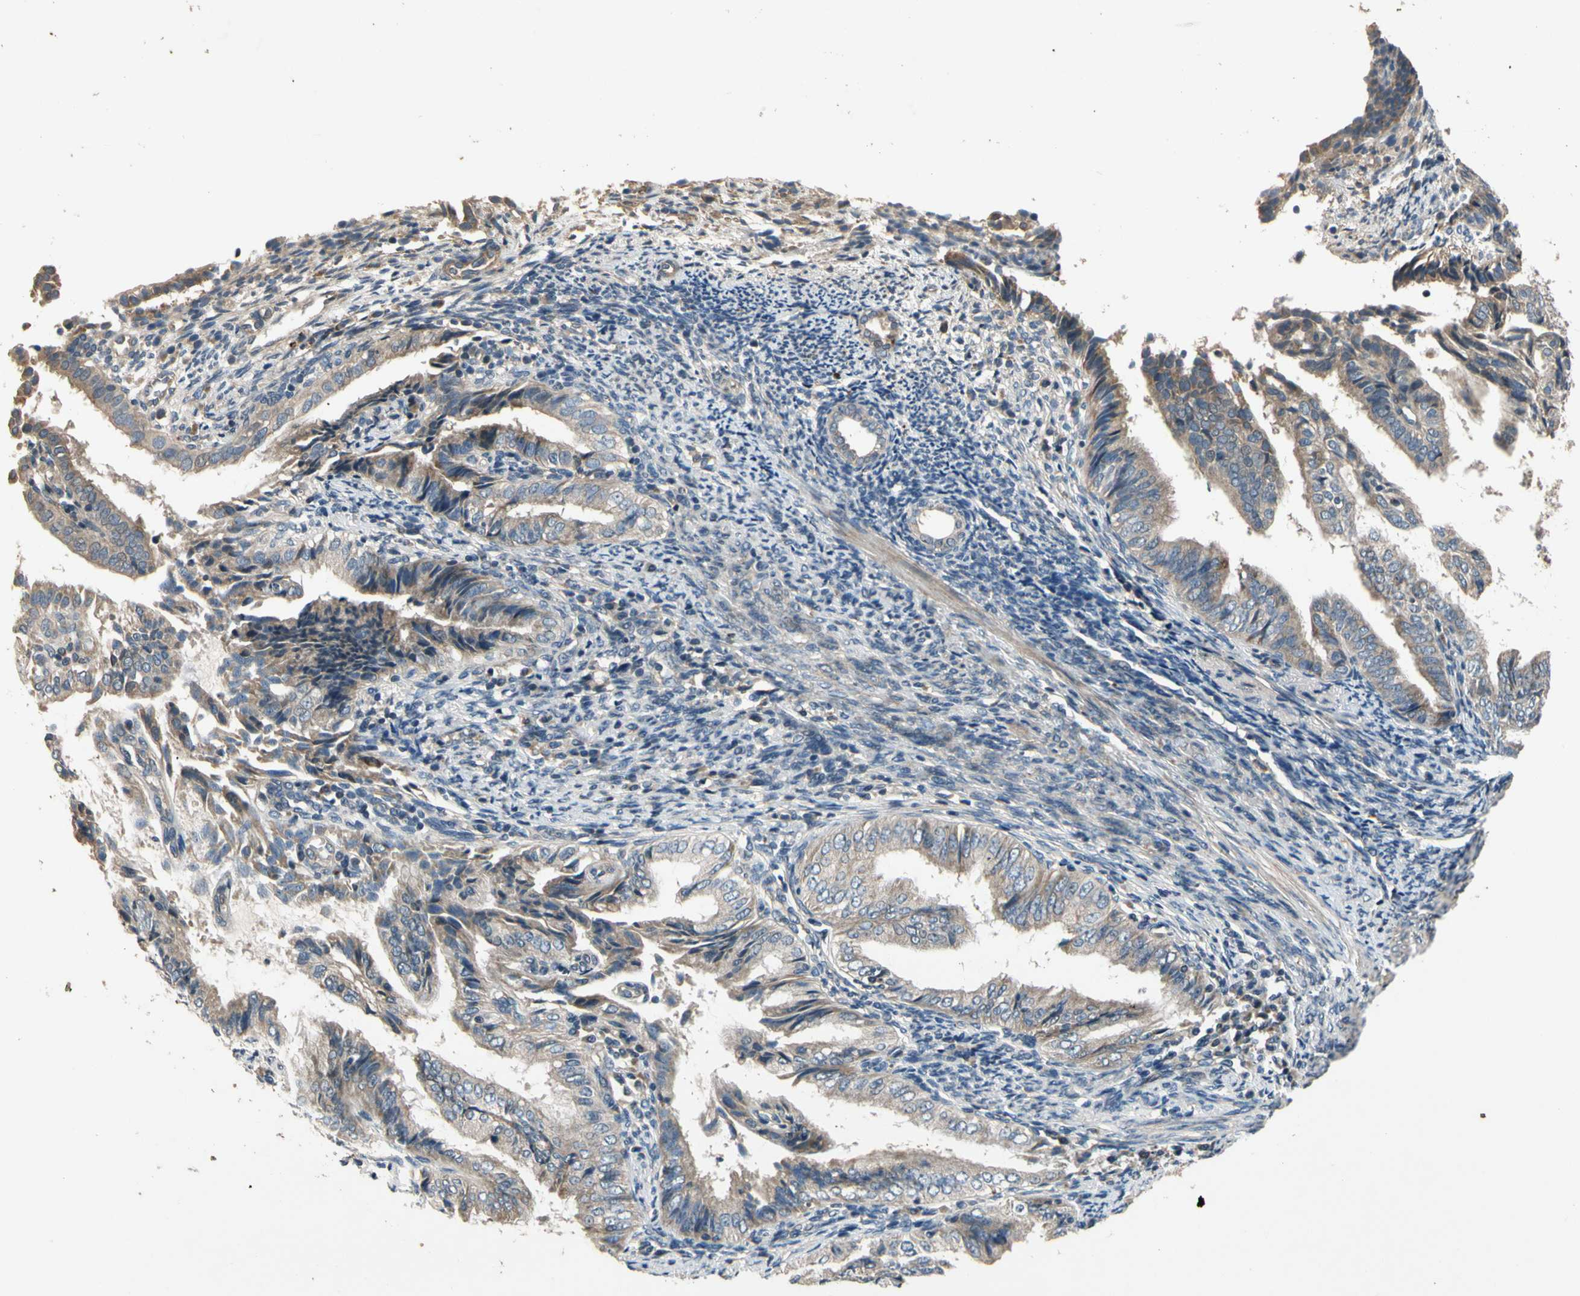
{"staining": {"intensity": "weak", "quantity": ">75%", "location": "cytoplasmic/membranous"}, "tissue": "endometrial cancer", "cell_type": "Tumor cells", "image_type": "cancer", "snomed": [{"axis": "morphology", "description": "Adenocarcinoma, NOS"}, {"axis": "topography", "description": "Endometrium"}], "caption": "Endometrial cancer was stained to show a protein in brown. There is low levels of weak cytoplasmic/membranous expression in about >75% of tumor cells. The protein of interest is stained brown, and the nuclei are stained in blue (DAB (3,3'-diaminobenzidine) IHC with brightfield microscopy, high magnification).", "gene": "ALKBH3", "patient": {"sex": "female", "age": 58}}